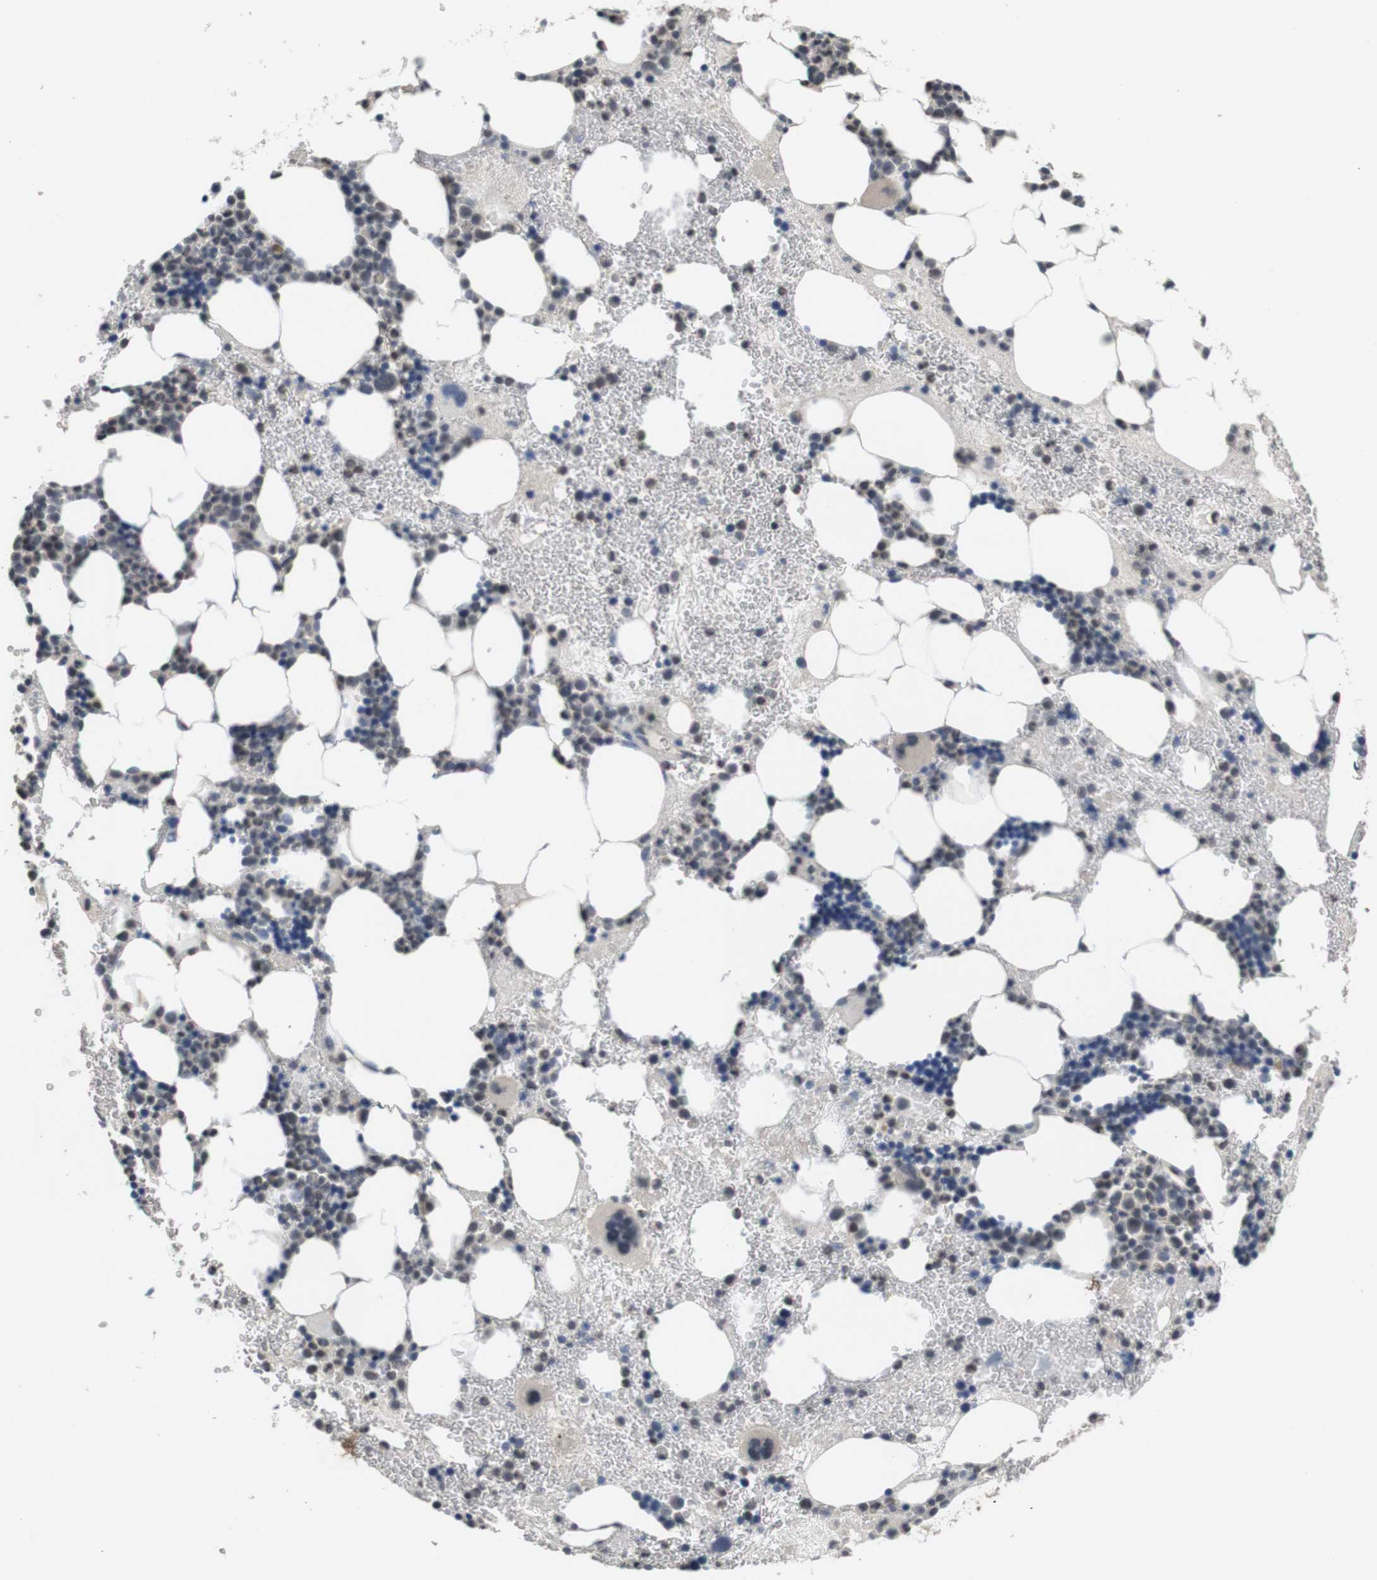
{"staining": {"intensity": "weak", "quantity": "<25%", "location": "cytoplasmic/membranous"}, "tissue": "bone marrow", "cell_type": "Hematopoietic cells", "image_type": "normal", "snomed": [{"axis": "morphology", "description": "Normal tissue, NOS"}, {"axis": "morphology", "description": "Inflammation, NOS"}, {"axis": "topography", "description": "Bone marrow"}], "caption": "This is a micrograph of immunohistochemistry (IHC) staining of benign bone marrow, which shows no expression in hematopoietic cells.", "gene": "FADD", "patient": {"sex": "female", "age": 76}}